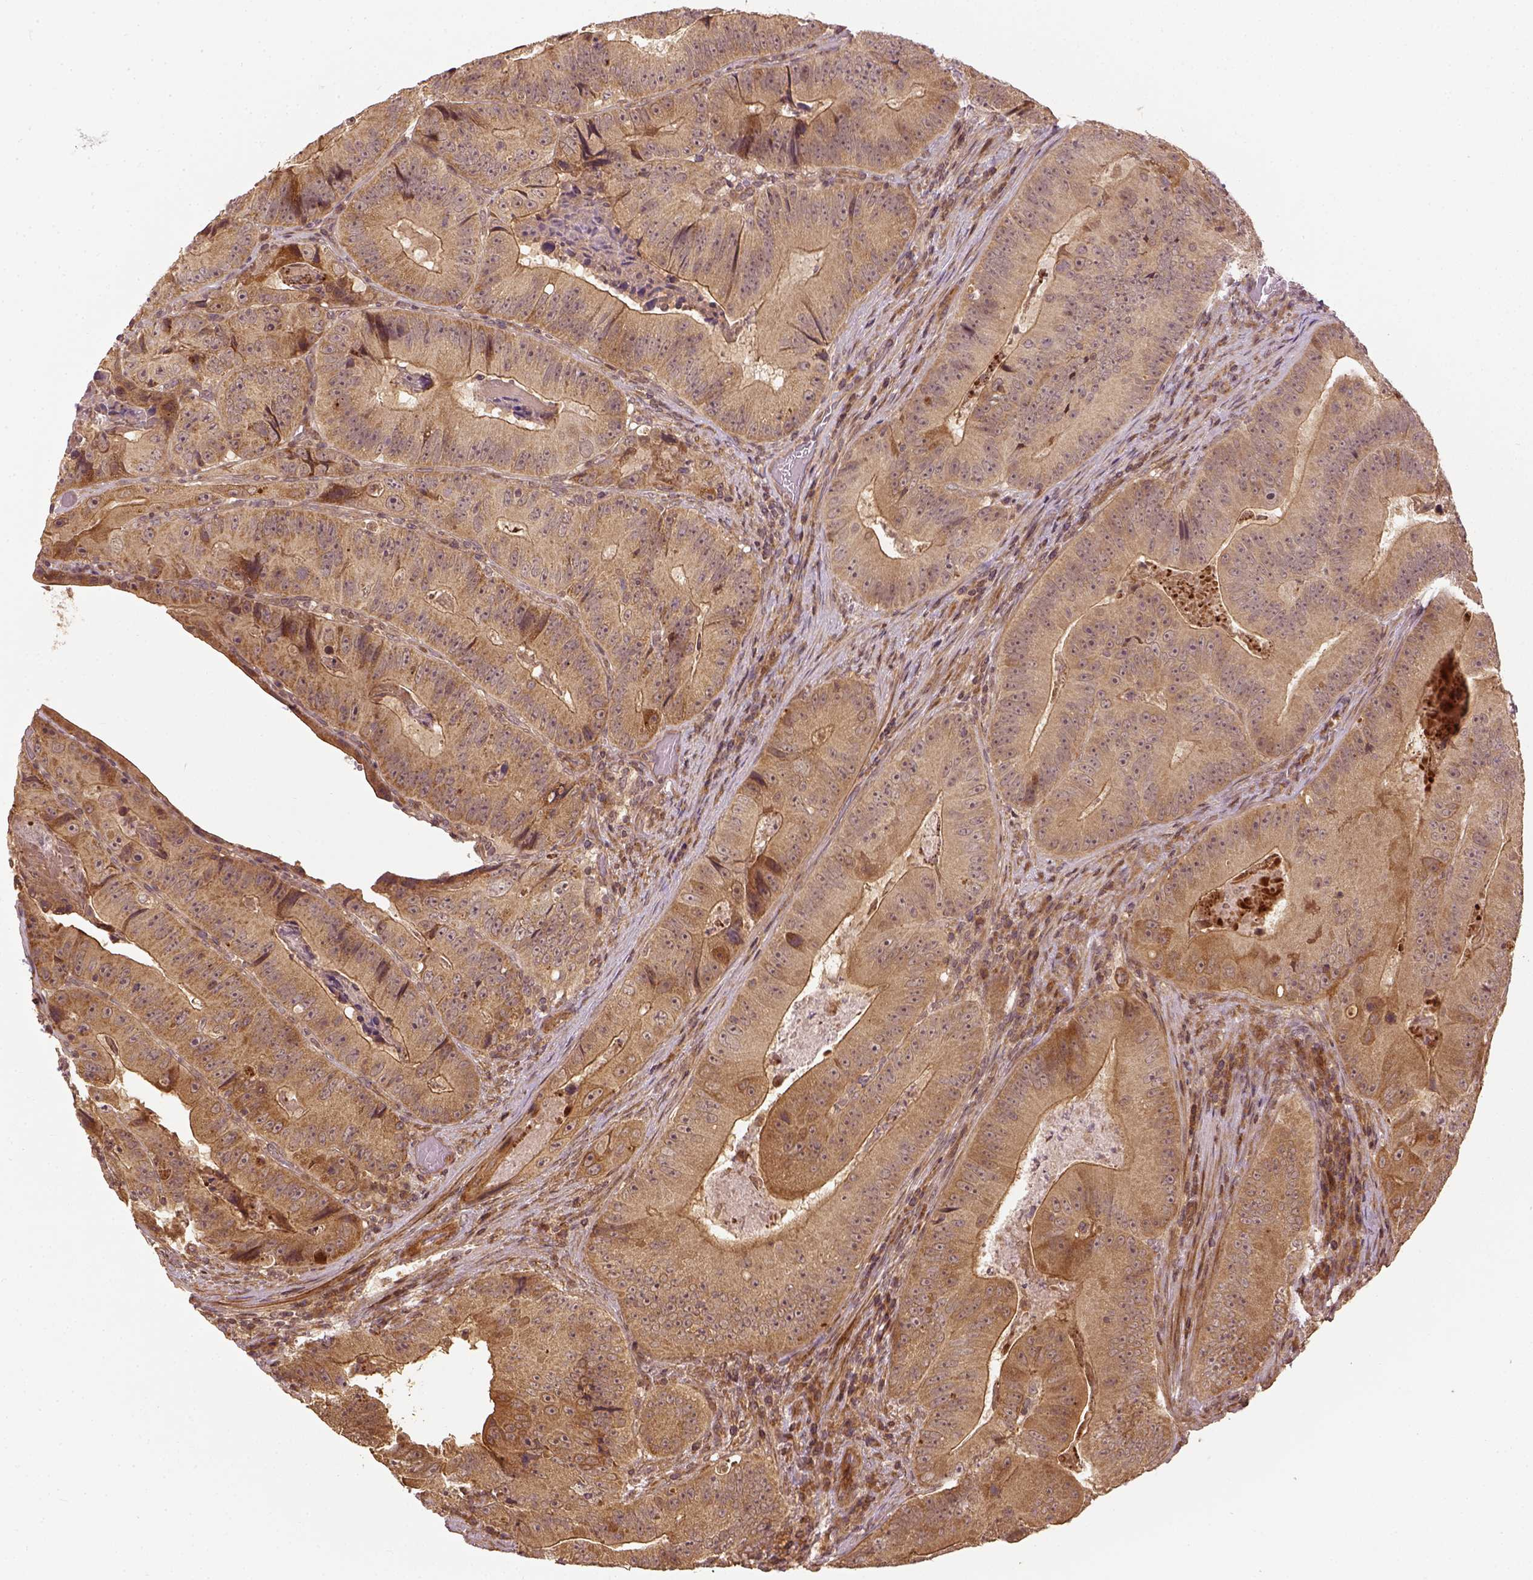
{"staining": {"intensity": "moderate", "quantity": ">75%", "location": "cytoplasmic/membranous"}, "tissue": "colorectal cancer", "cell_type": "Tumor cells", "image_type": "cancer", "snomed": [{"axis": "morphology", "description": "Adenocarcinoma, NOS"}, {"axis": "topography", "description": "Colon"}], "caption": "Immunohistochemistry image of neoplastic tissue: colorectal adenocarcinoma stained using immunohistochemistry demonstrates medium levels of moderate protein expression localized specifically in the cytoplasmic/membranous of tumor cells, appearing as a cytoplasmic/membranous brown color.", "gene": "VEGFA", "patient": {"sex": "female", "age": 86}}